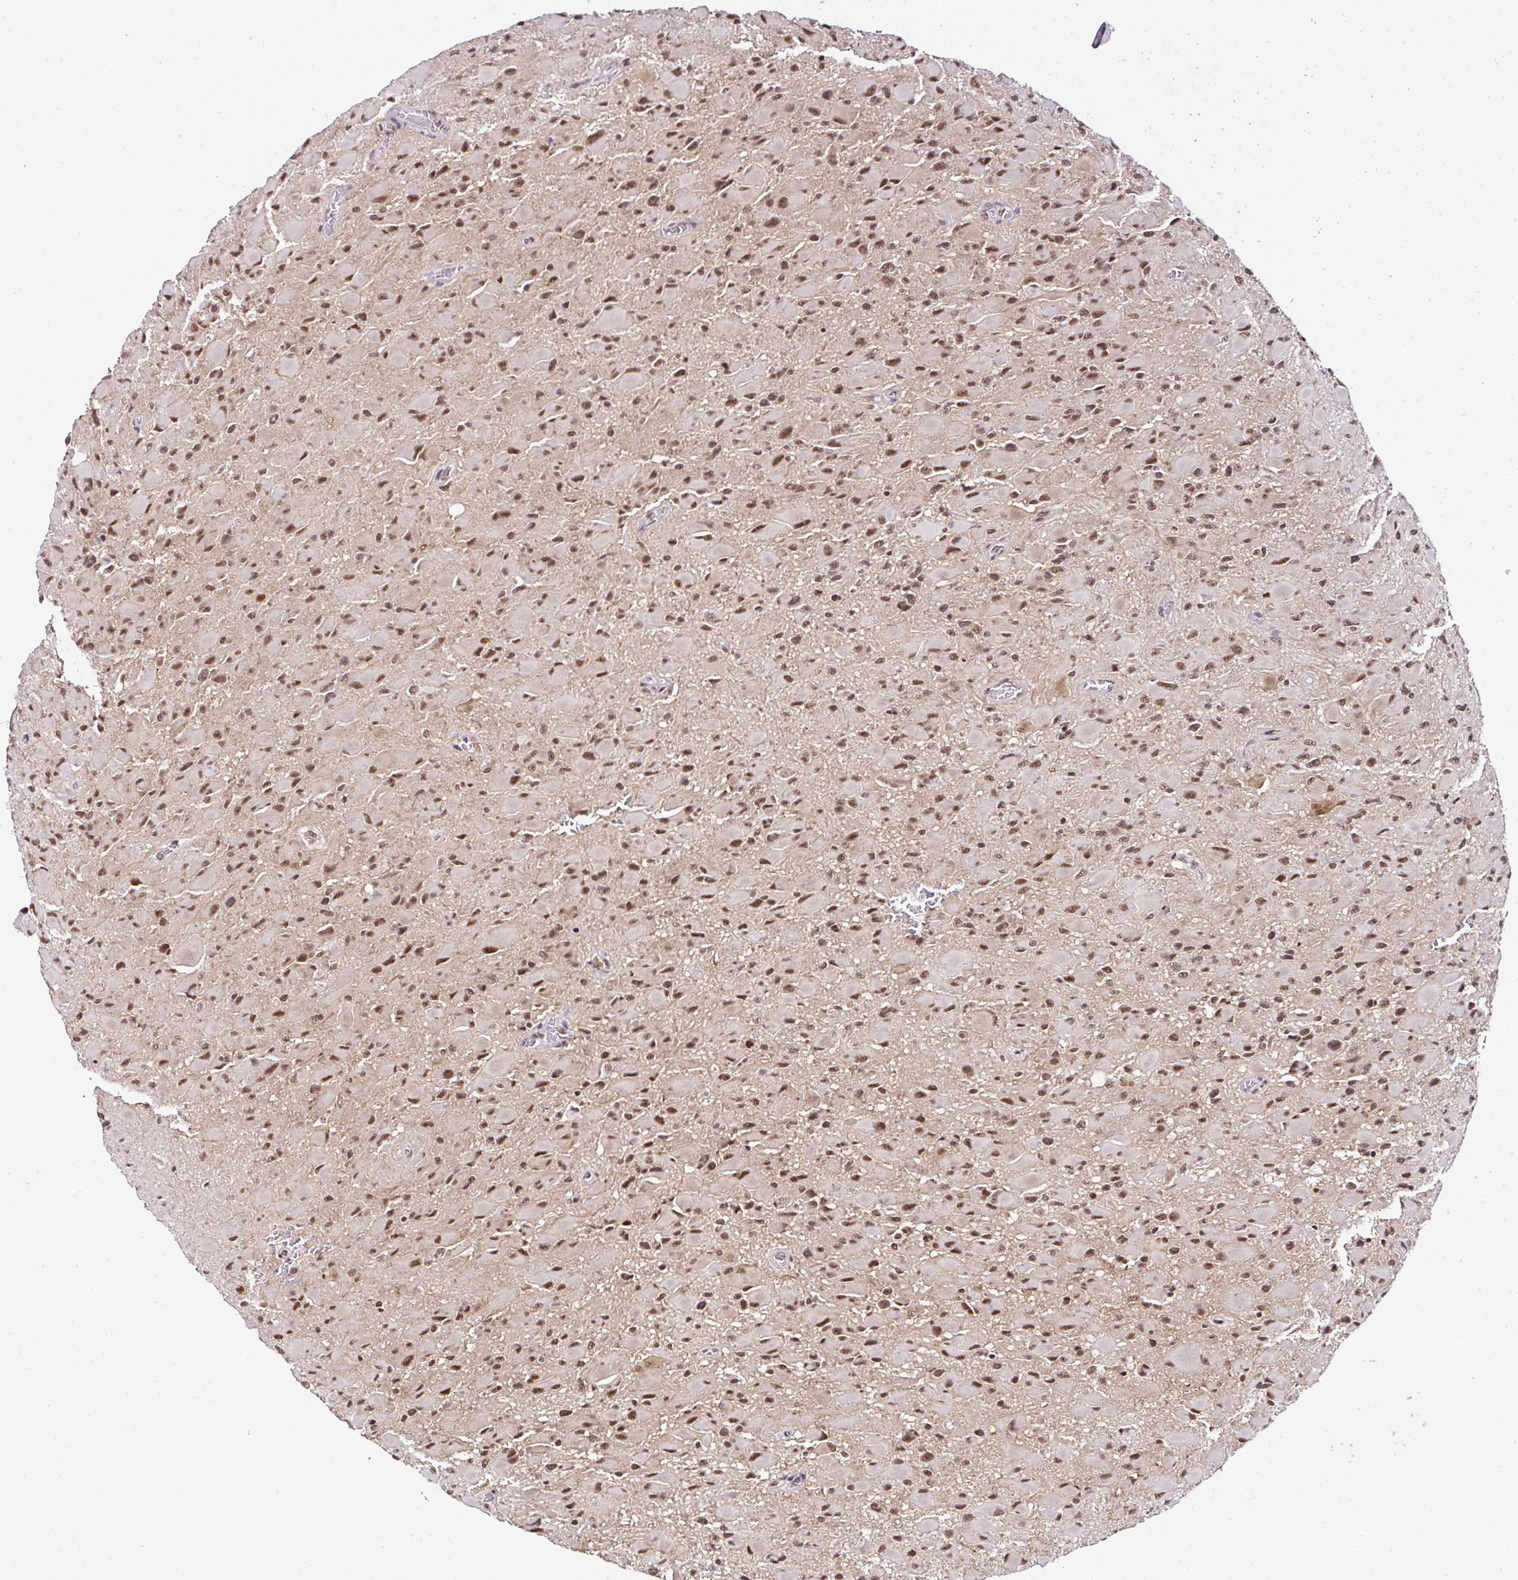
{"staining": {"intensity": "moderate", "quantity": ">75%", "location": "nuclear"}, "tissue": "glioma", "cell_type": "Tumor cells", "image_type": "cancer", "snomed": [{"axis": "morphology", "description": "Glioma, malignant, High grade"}, {"axis": "topography", "description": "Cerebral cortex"}], "caption": "A brown stain shows moderate nuclear expression of a protein in malignant high-grade glioma tumor cells.", "gene": "PTPN2", "patient": {"sex": "female", "age": 36}}